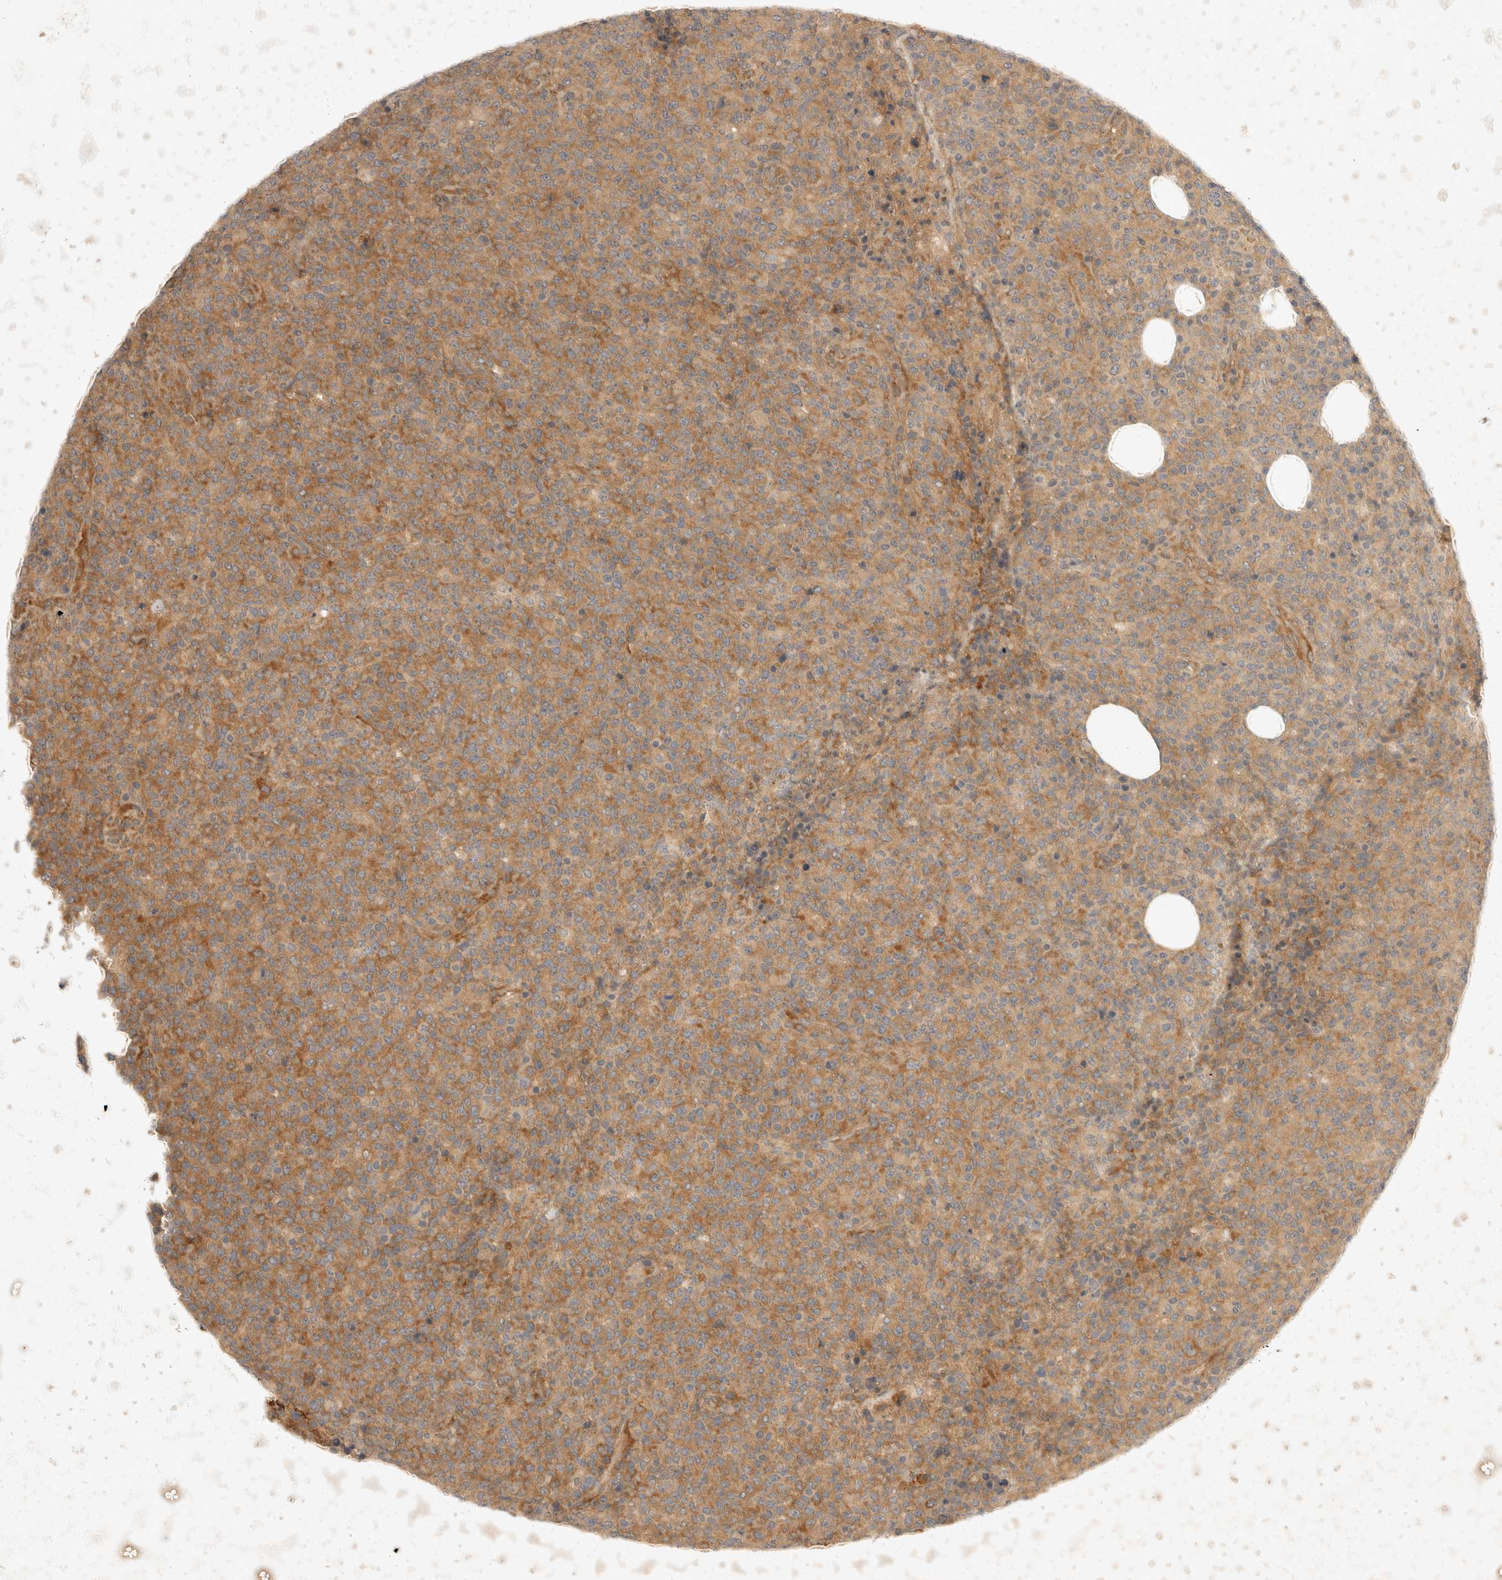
{"staining": {"intensity": "moderate", "quantity": ">75%", "location": "cytoplasmic/membranous"}, "tissue": "lymphoma", "cell_type": "Tumor cells", "image_type": "cancer", "snomed": [{"axis": "morphology", "description": "Malignant lymphoma, non-Hodgkin's type, High grade"}, {"axis": "topography", "description": "Lymph node"}], "caption": "Brown immunohistochemical staining in high-grade malignant lymphoma, non-Hodgkin's type displays moderate cytoplasmic/membranous positivity in approximately >75% of tumor cells.", "gene": "EIF4G3", "patient": {"sex": "male", "age": 13}}